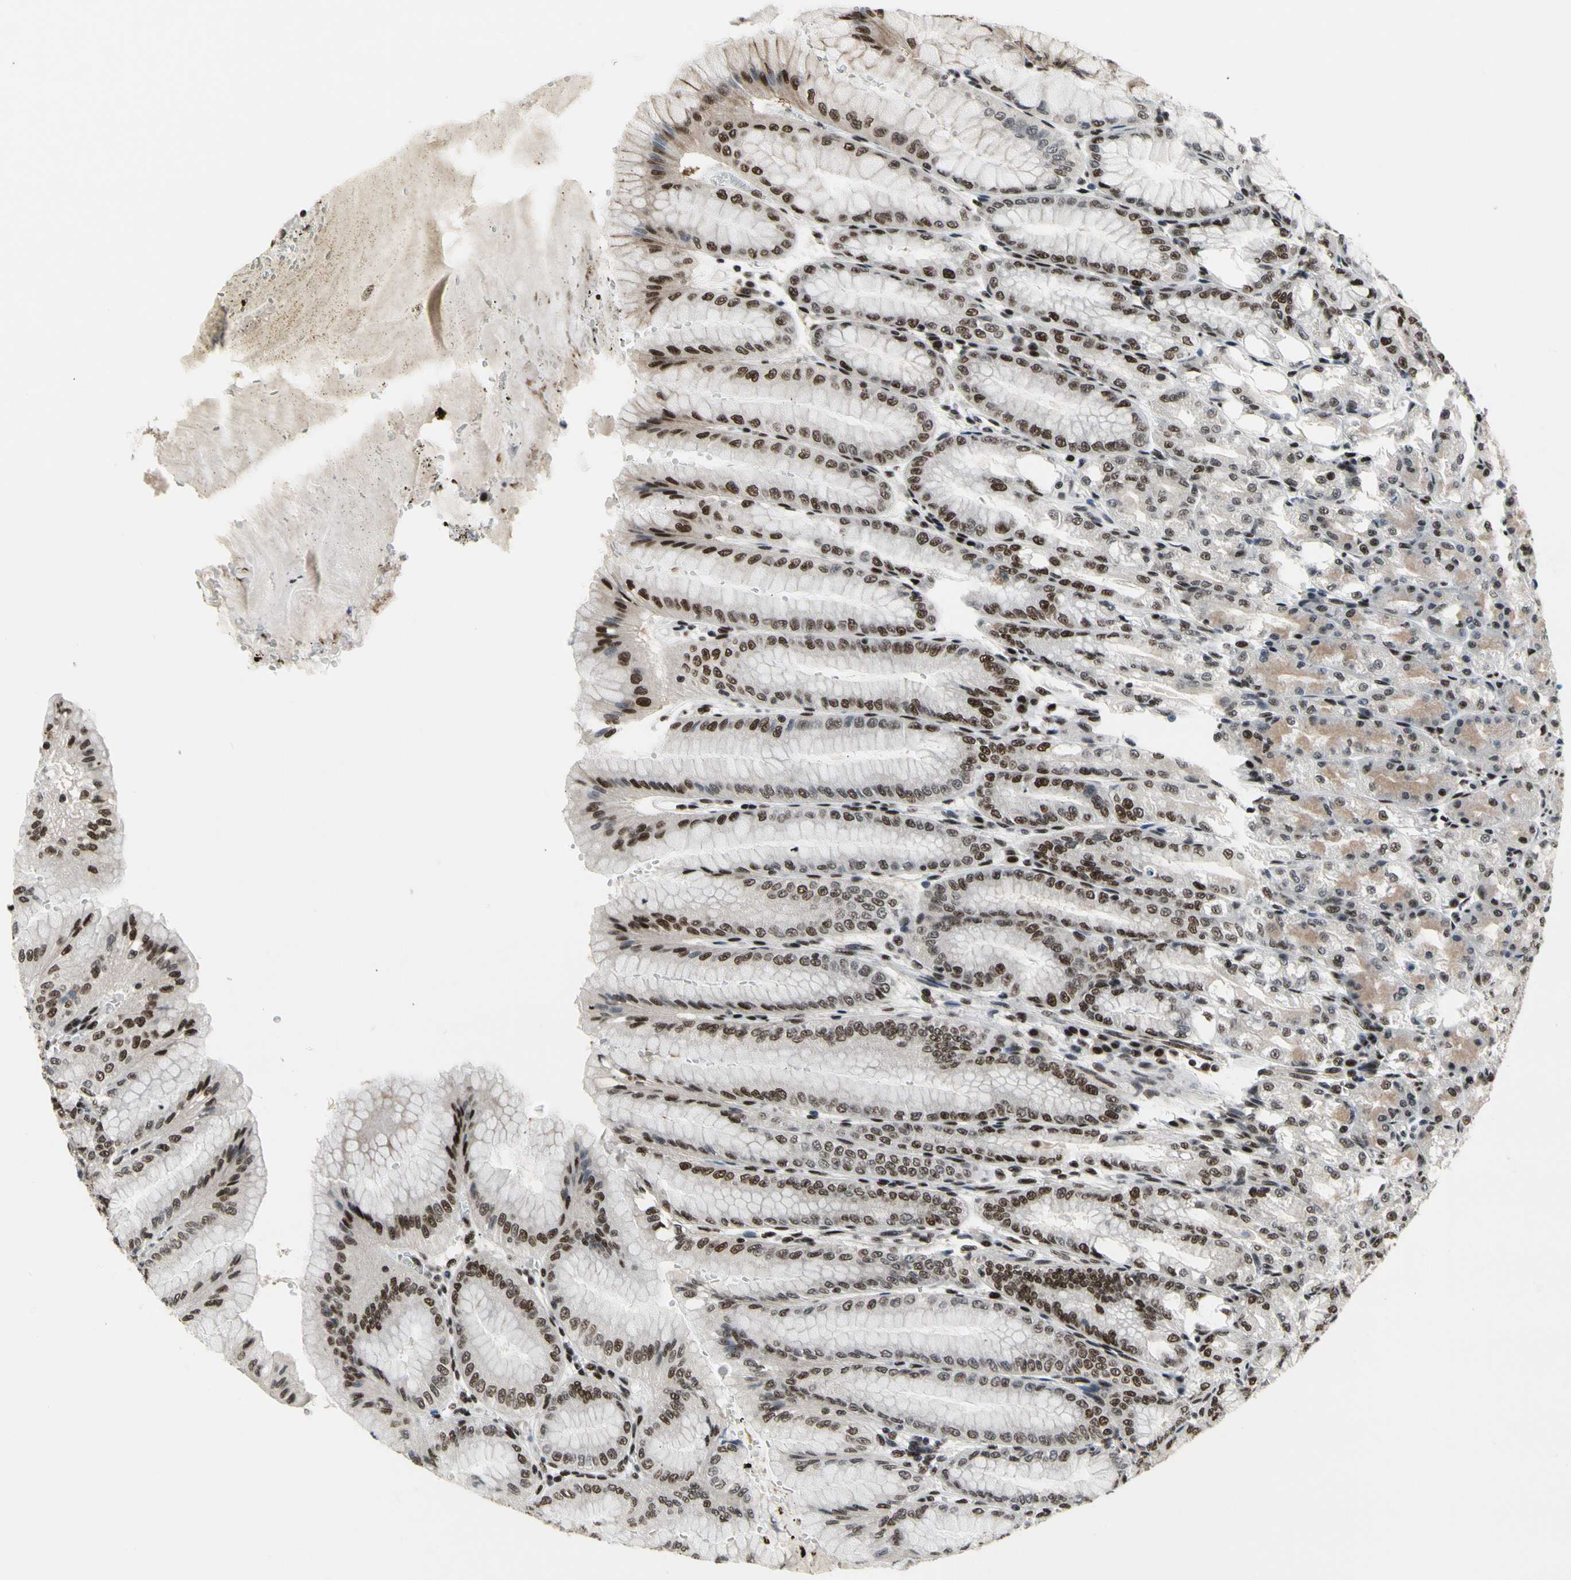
{"staining": {"intensity": "strong", "quantity": ">75%", "location": "nuclear"}, "tissue": "stomach", "cell_type": "Glandular cells", "image_type": "normal", "snomed": [{"axis": "morphology", "description": "Normal tissue, NOS"}, {"axis": "topography", "description": "Stomach, lower"}], "caption": "Protein staining of unremarkable stomach demonstrates strong nuclear staining in about >75% of glandular cells.", "gene": "SRSF11", "patient": {"sex": "male", "age": 71}}